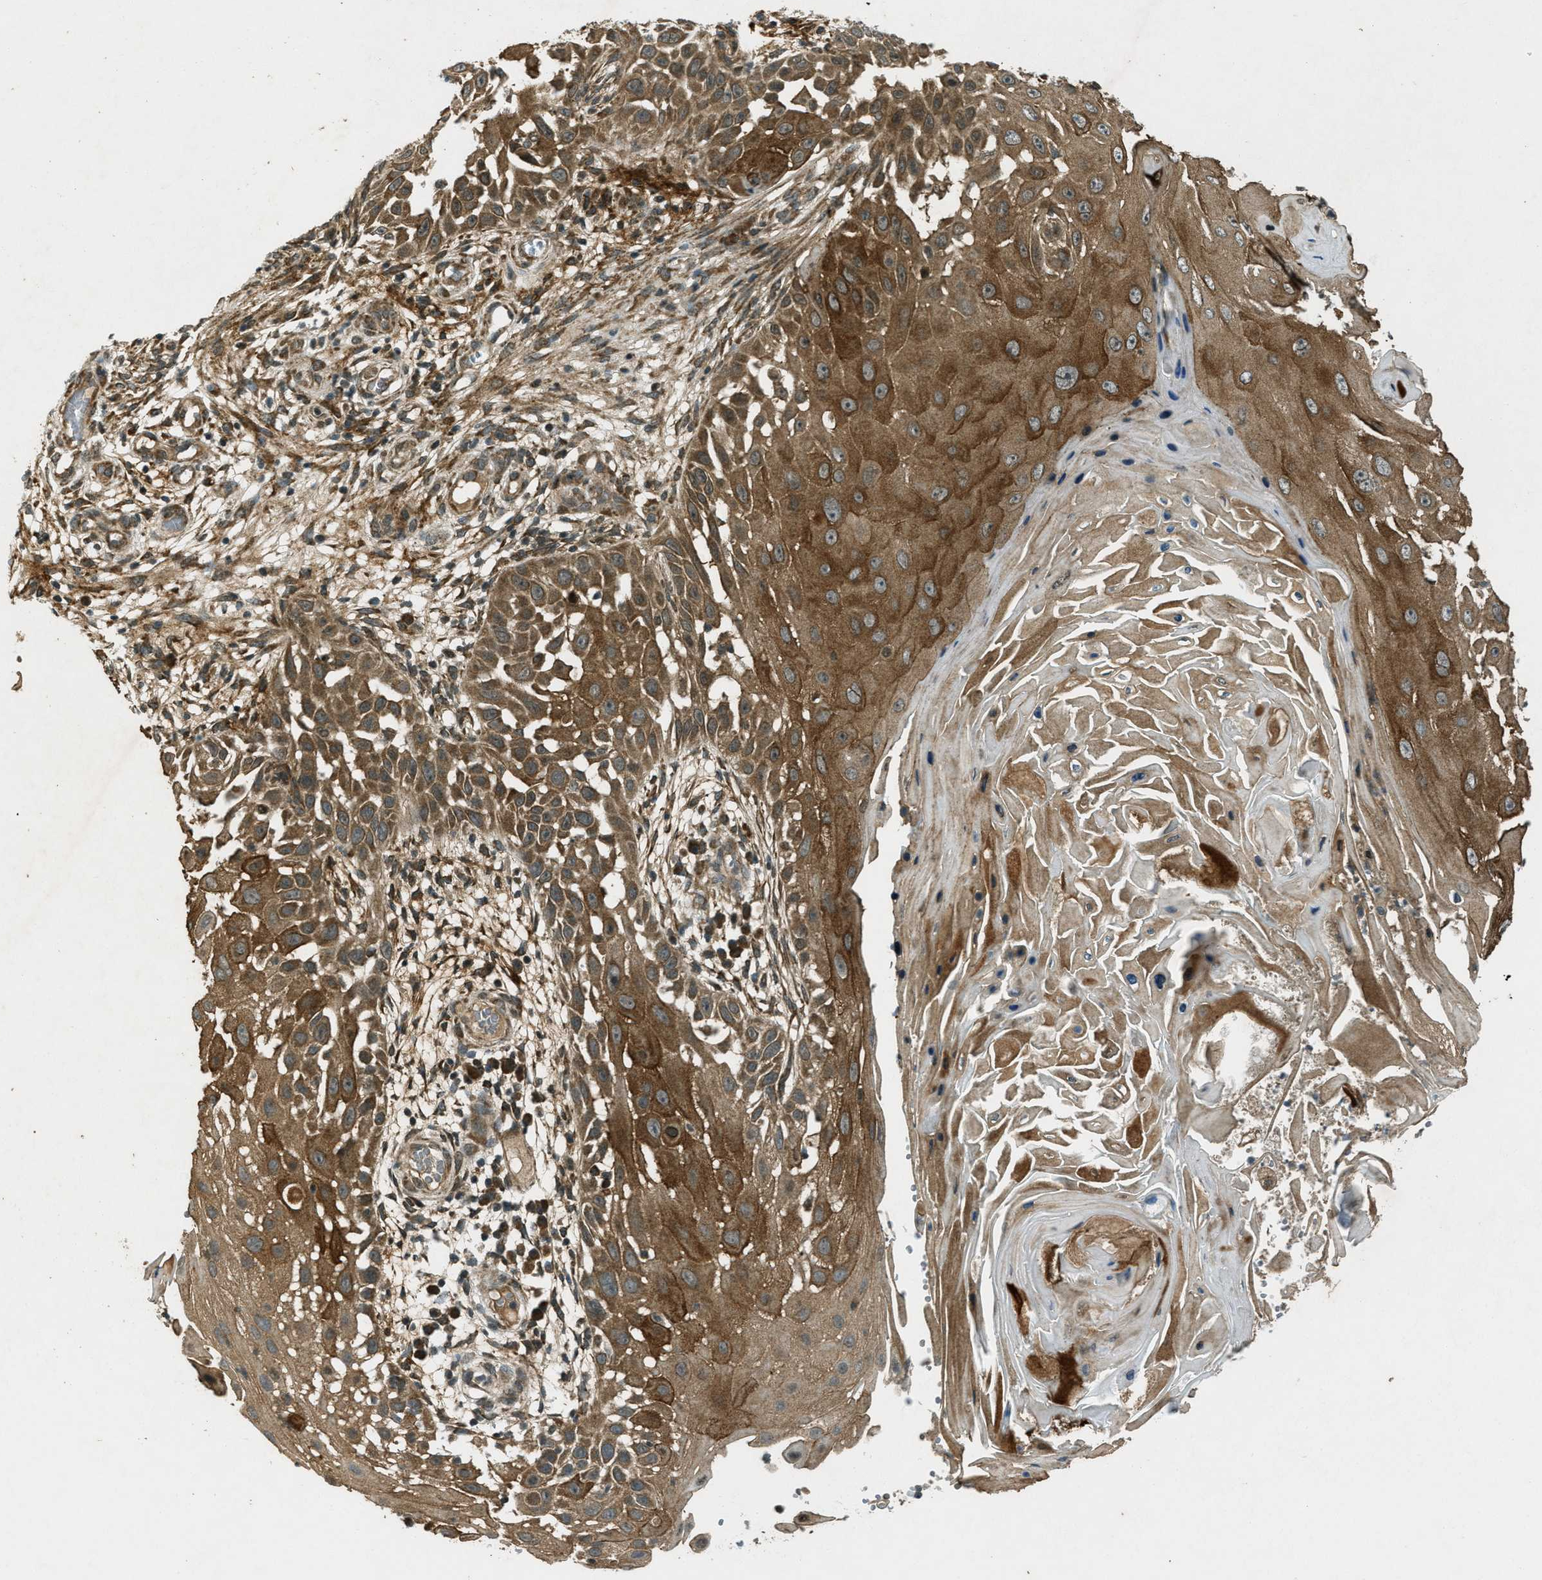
{"staining": {"intensity": "strong", "quantity": ">75%", "location": "cytoplasmic/membranous"}, "tissue": "skin cancer", "cell_type": "Tumor cells", "image_type": "cancer", "snomed": [{"axis": "morphology", "description": "Squamous cell carcinoma, NOS"}, {"axis": "topography", "description": "Skin"}], "caption": "Skin cancer stained with DAB (3,3'-diaminobenzidine) immunohistochemistry exhibits high levels of strong cytoplasmic/membranous expression in about >75% of tumor cells.", "gene": "EIF2AK3", "patient": {"sex": "female", "age": 44}}